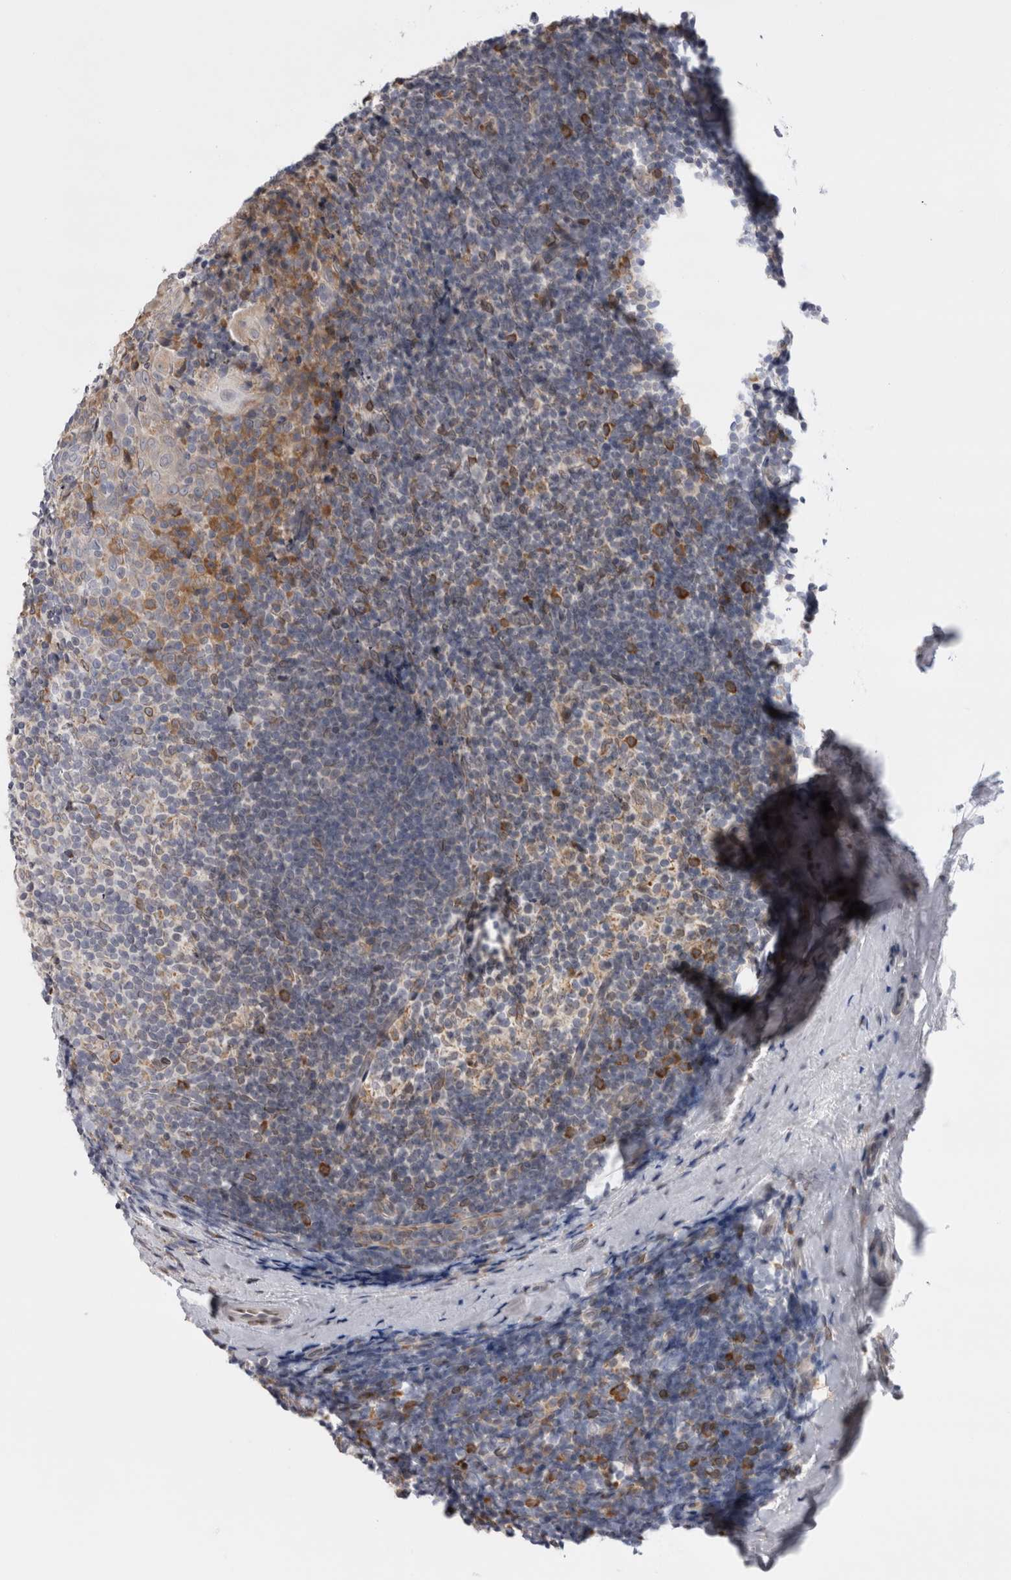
{"staining": {"intensity": "moderate", "quantity": "<25%", "location": "cytoplasmic/membranous"}, "tissue": "tonsil", "cell_type": "Germinal center cells", "image_type": "normal", "snomed": [{"axis": "morphology", "description": "Normal tissue, NOS"}, {"axis": "topography", "description": "Tonsil"}], "caption": "This is an image of IHC staining of unremarkable tonsil, which shows moderate staining in the cytoplasmic/membranous of germinal center cells.", "gene": "VCPIP1", "patient": {"sex": "male", "age": 37}}